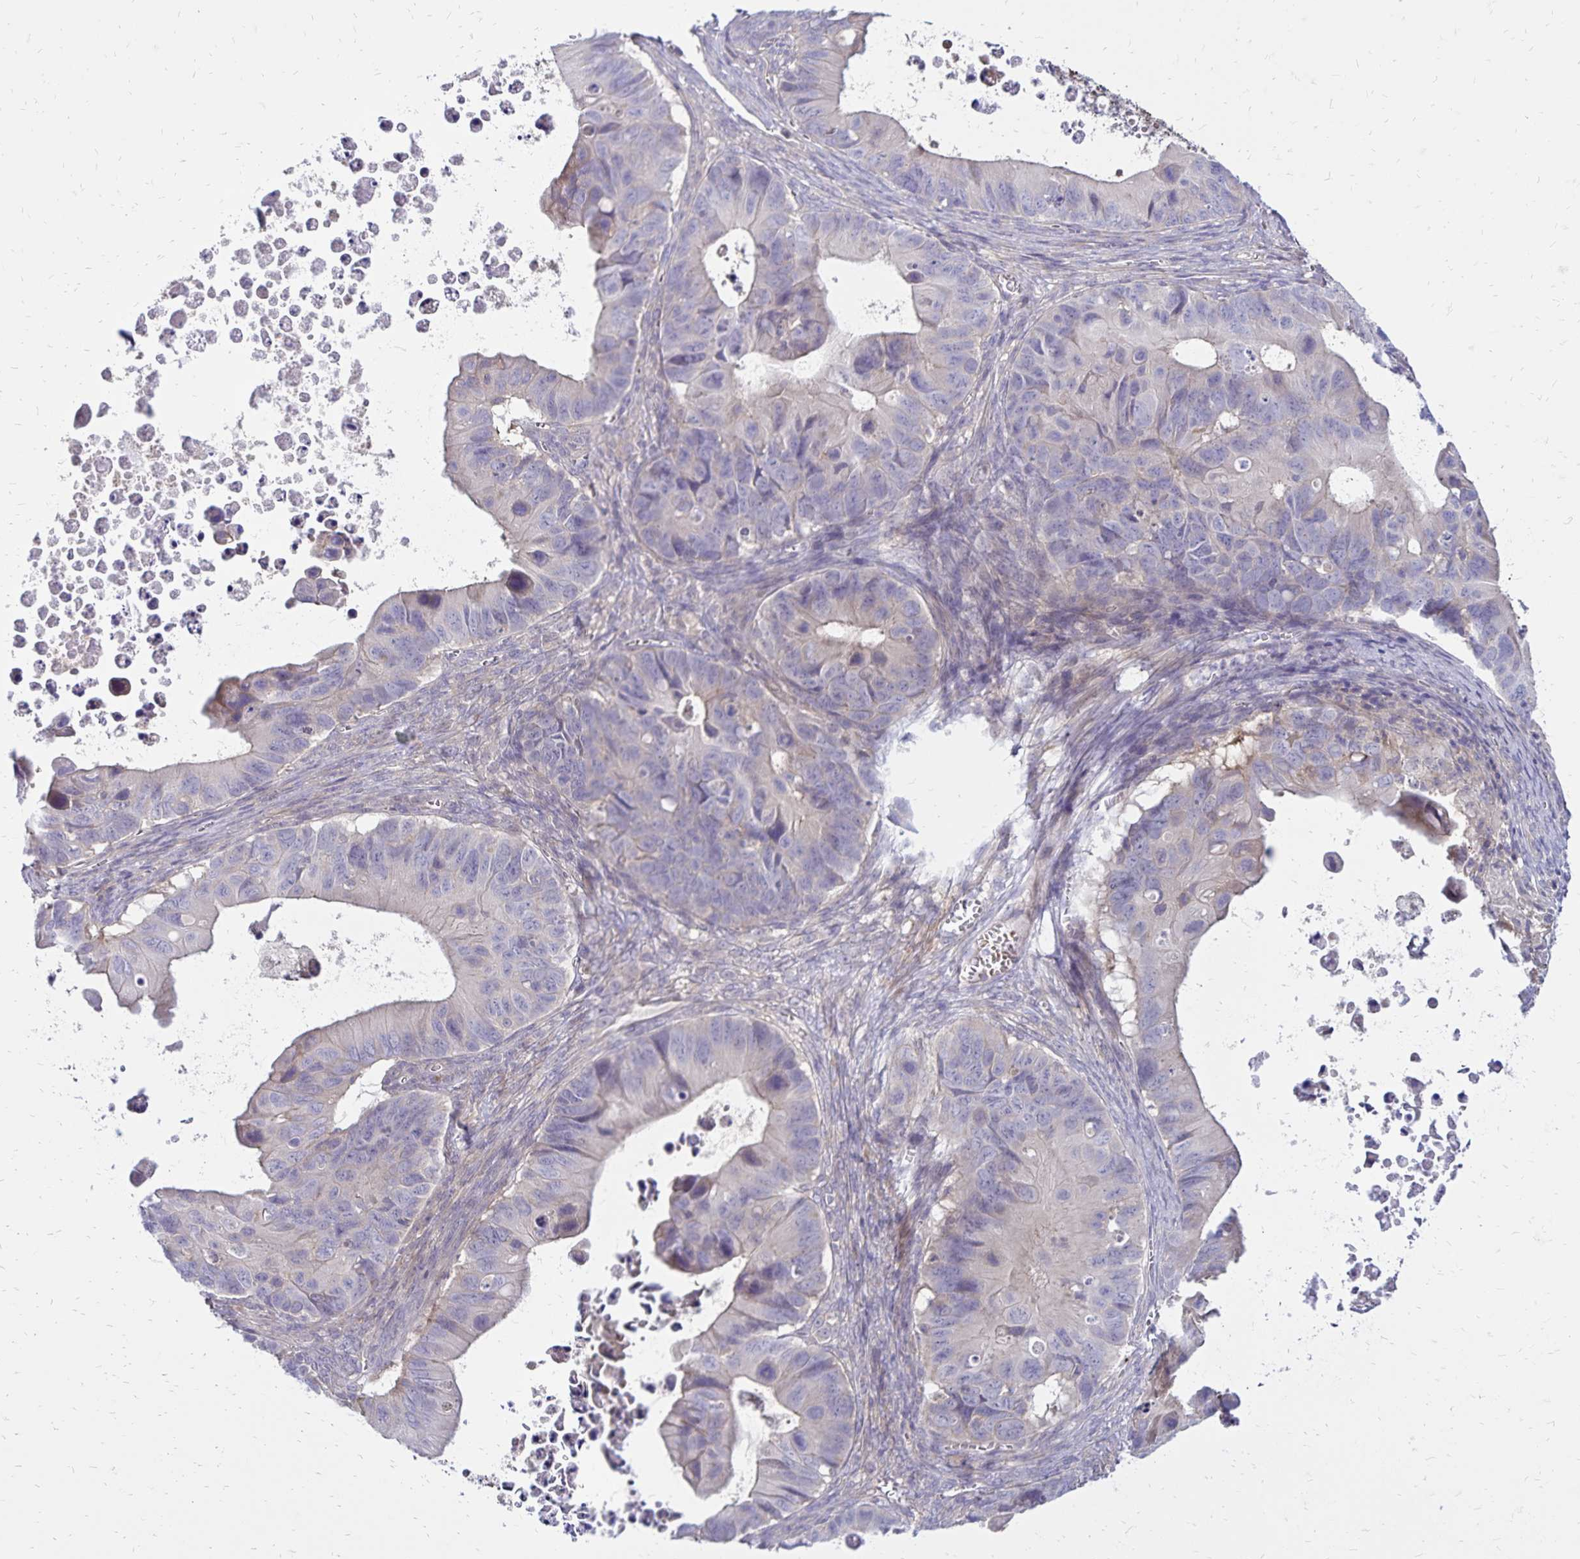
{"staining": {"intensity": "negative", "quantity": "none", "location": "none"}, "tissue": "ovarian cancer", "cell_type": "Tumor cells", "image_type": "cancer", "snomed": [{"axis": "morphology", "description": "Cystadenocarcinoma, mucinous, NOS"}, {"axis": "topography", "description": "Ovary"}], "caption": "High power microscopy micrograph of an immunohistochemistry (IHC) photomicrograph of mucinous cystadenocarcinoma (ovarian), revealing no significant positivity in tumor cells.", "gene": "FSD1", "patient": {"sex": "female", "age": 64}}